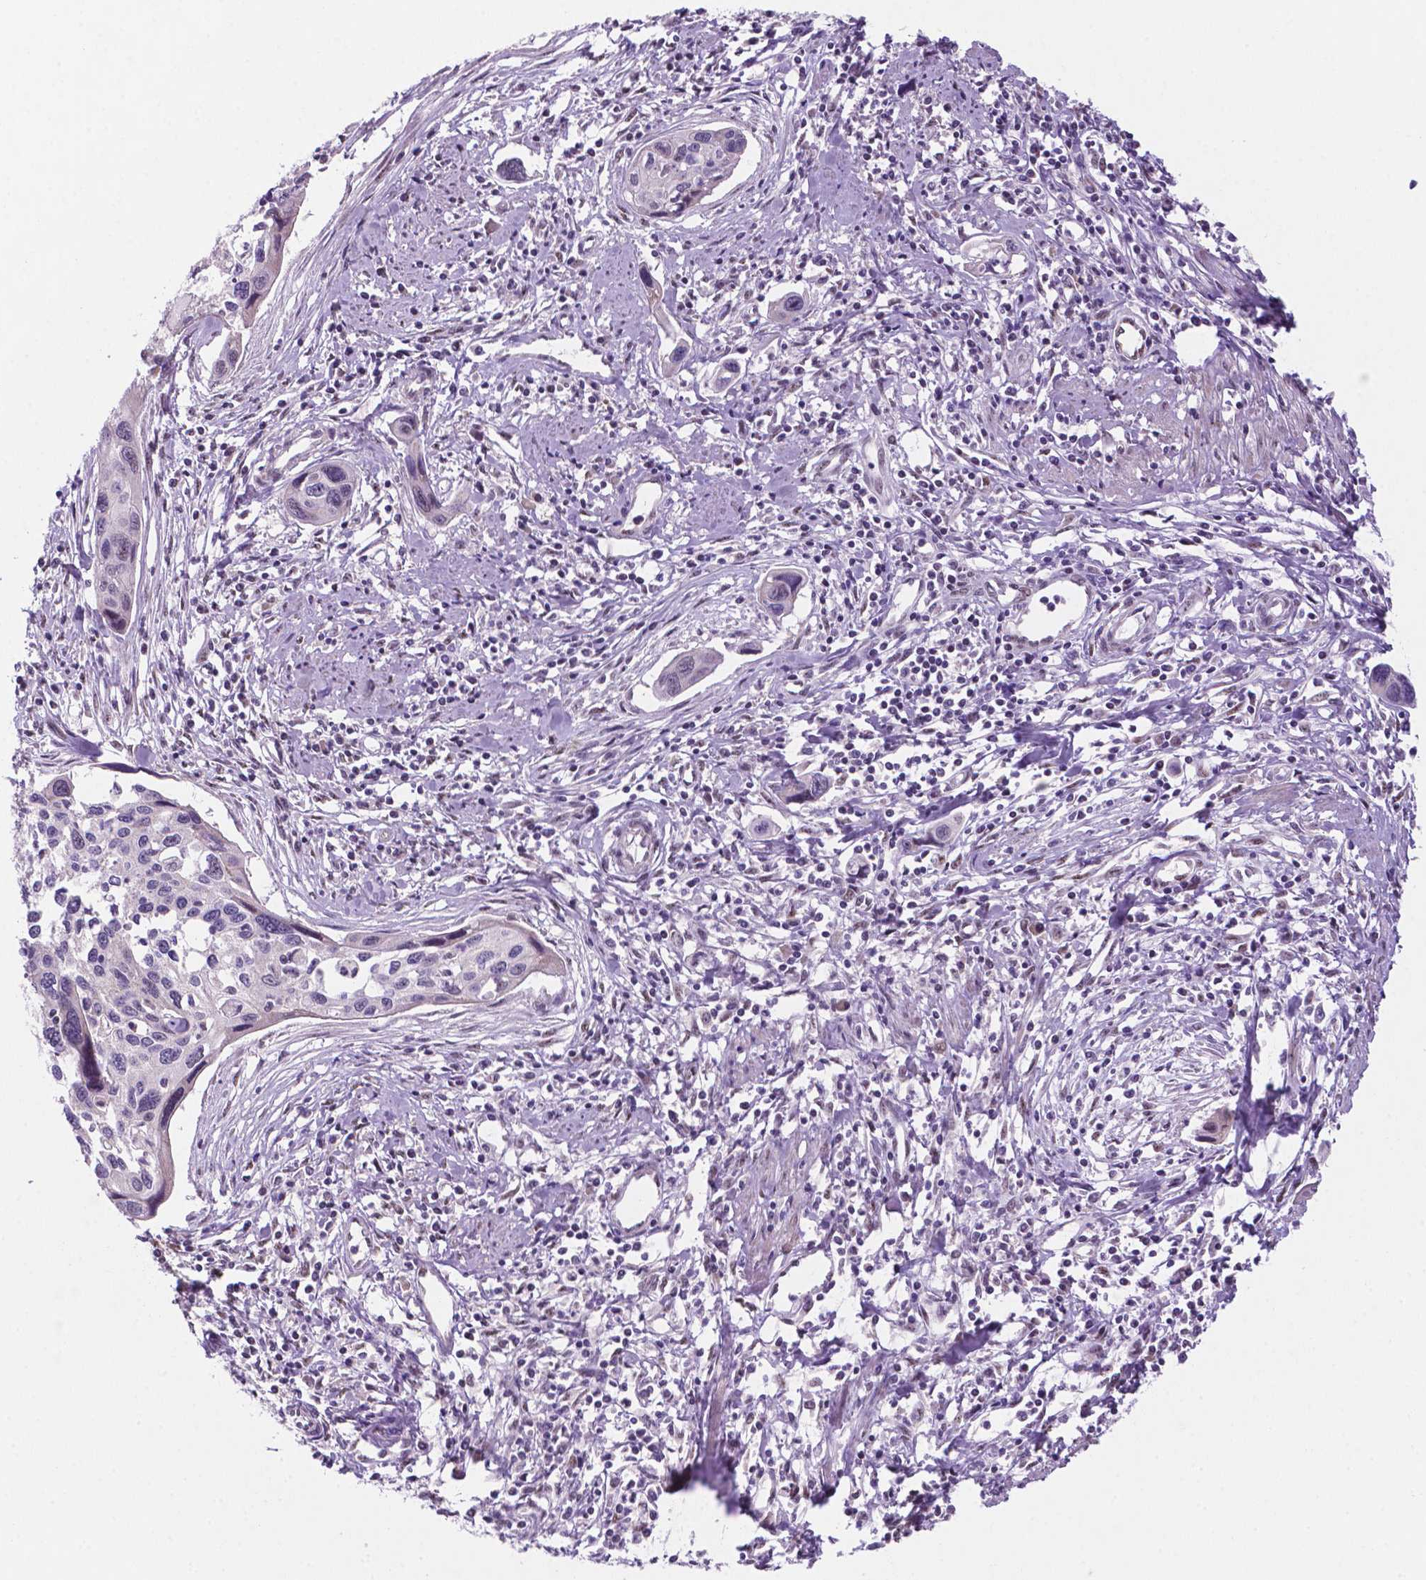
{"staining": {"intensity": "negative", "quantity": "none", "location": "none"}, "tissue": "cervical cancer", "cell_type": "Tumor cells", "image_type": "cancer", "snomed": [{"axis": "morphology", "description": "Squamous cell carcinoma, NOS"}, {"axis": "topography", "description": "Cervix"}], "caption": "IHC image of neoplastic tissue: cervical cancer stained with DAB exhibits no significant protein expression in tumor cells.", "gene": "C18orf21", "patient": {"sex": "female", "age": 31}}